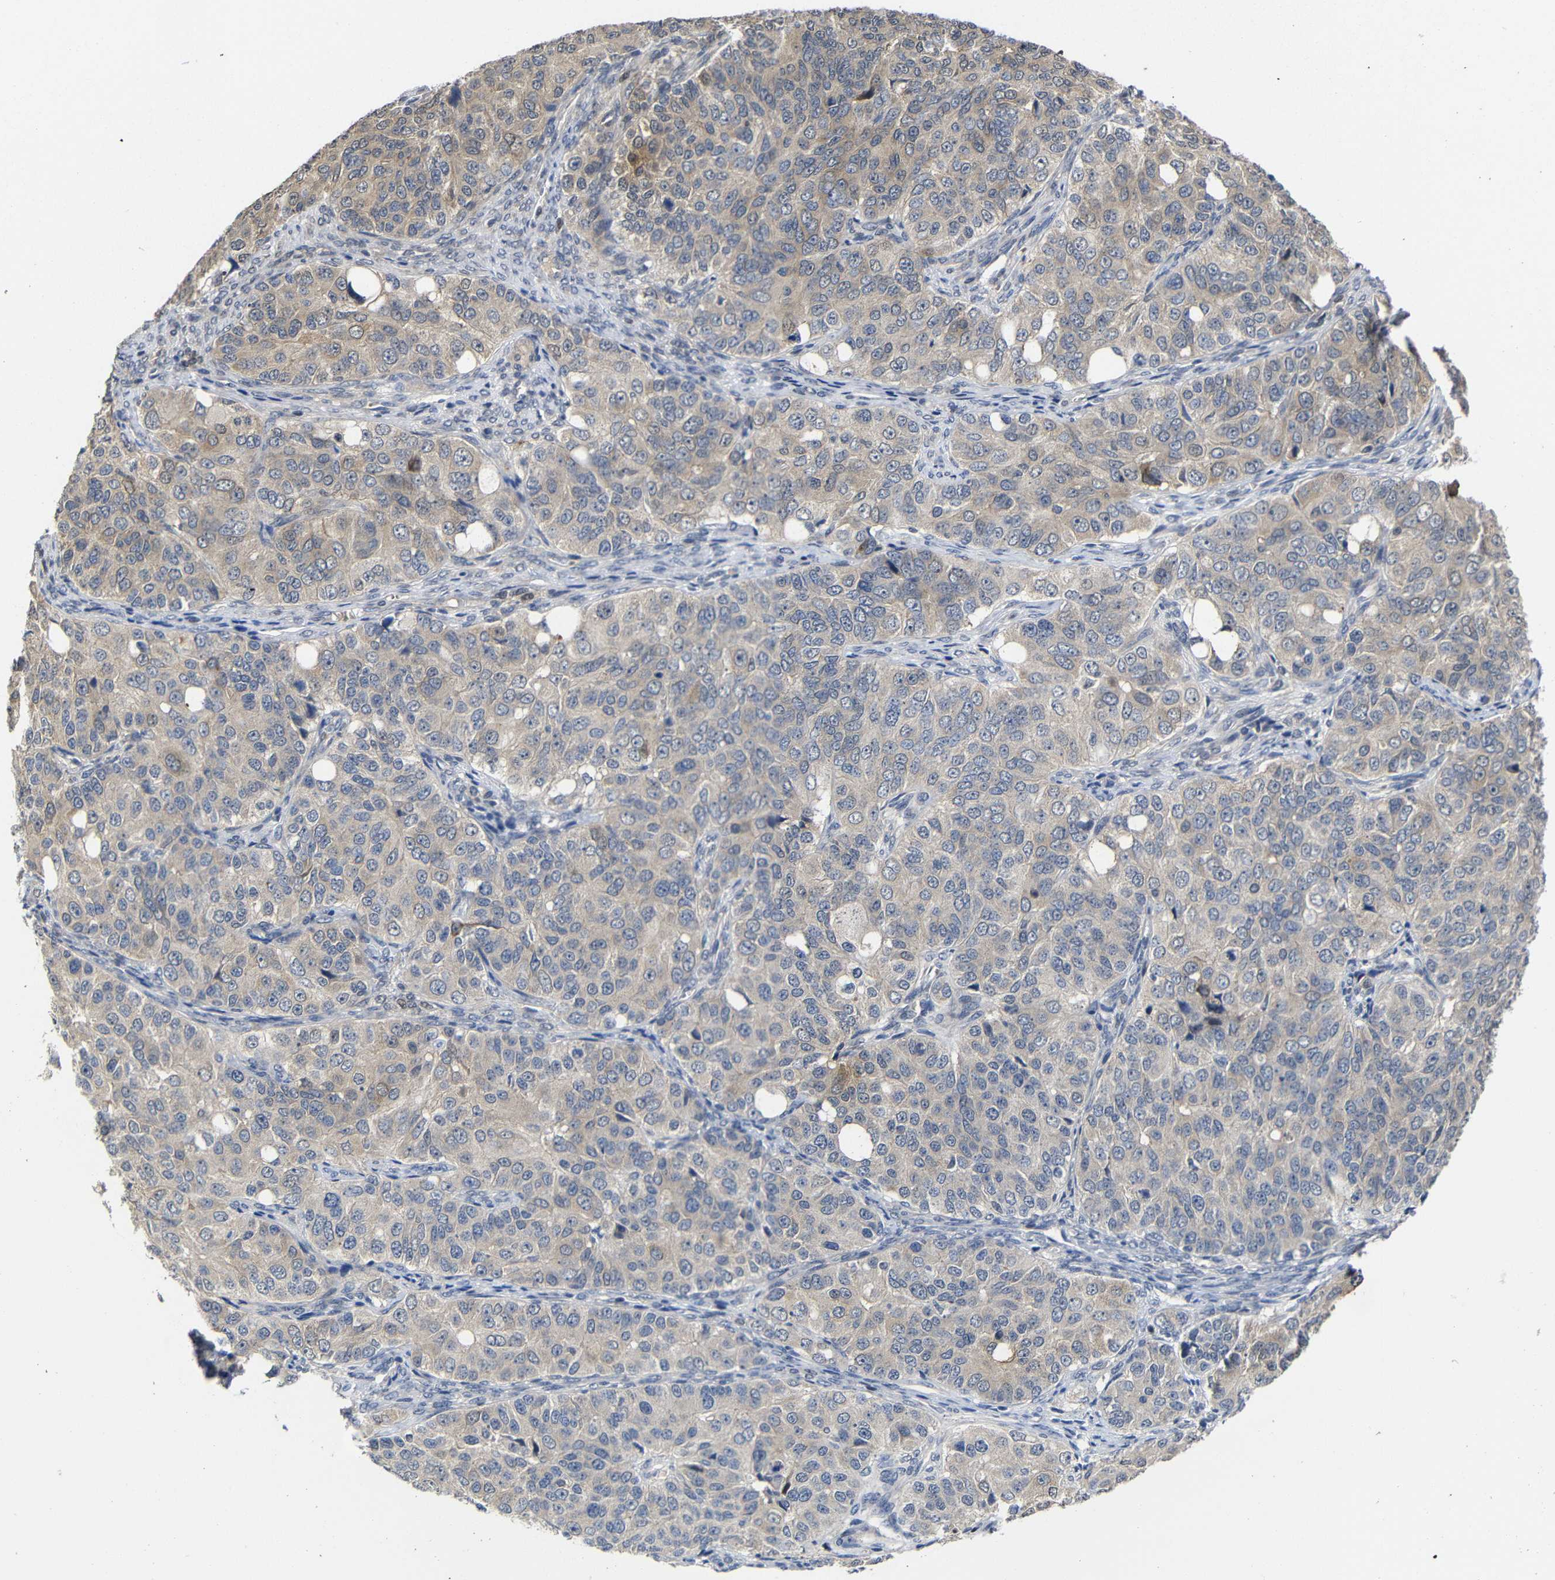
{"staining": {"intensity": "weak", "quantity": ">75%", "location": "cytoplasmic/membranous"}, "tissue": "ovarian cancer", "cell_type": "Tumor cells", "image_type": "cancer", "snomed": [{"axis": "morphology", "description": "Carcinoma, endometroid"}, {"axis": "topography", "description": "Ovary"}], "caption": "Protein expression analysis of human ovarian cancer (endometroid carcinoma) reveals weak cytoplasmic/membranous expression in about >75% of tumor cells.", "gene": "ATG12", "patient": {"sex": "female", "age": 51}}